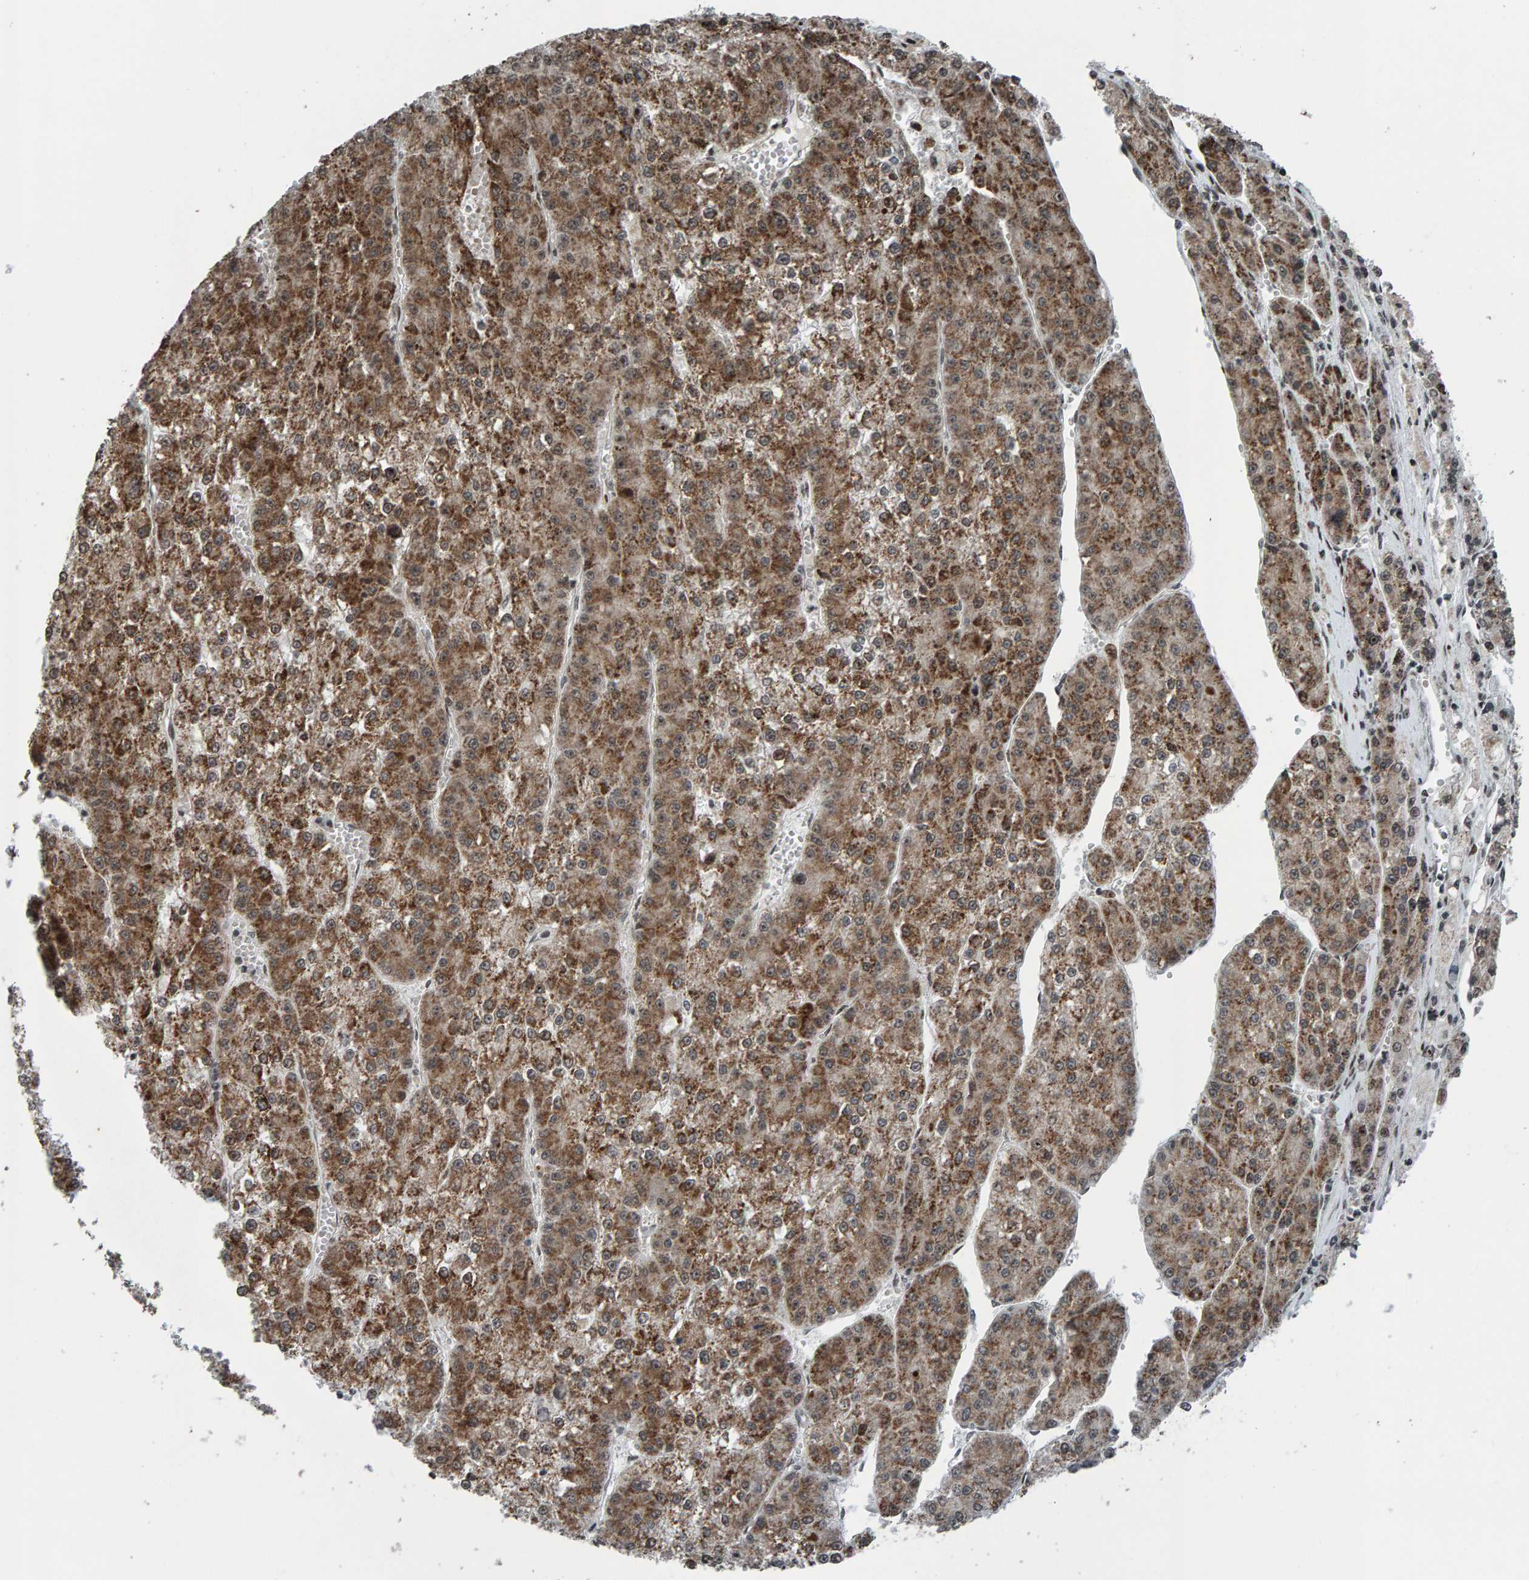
{"staining": {"intensity": "moderate", "quantity": ">75%", "location": "cytoplasmic/membranous"}, "tissue": "liver cancer", "cell_type": "Tumor cells", "image_type": "cancer", "snomed": [{"axis": "morphology", "description": "Carcinoma, Hepatocellular, NOS"}, {"axis": "topography", "description": "Liver"}], "caption": "Human liver cancer (hepatocellular carcinoma) stained for a protein (brown) shows moderate cytoplasmic/membranous positive staining in approximately >75% of tumor cells.", "gene": "ZNF366", "patient": {"sex": "female", "age": 73}}